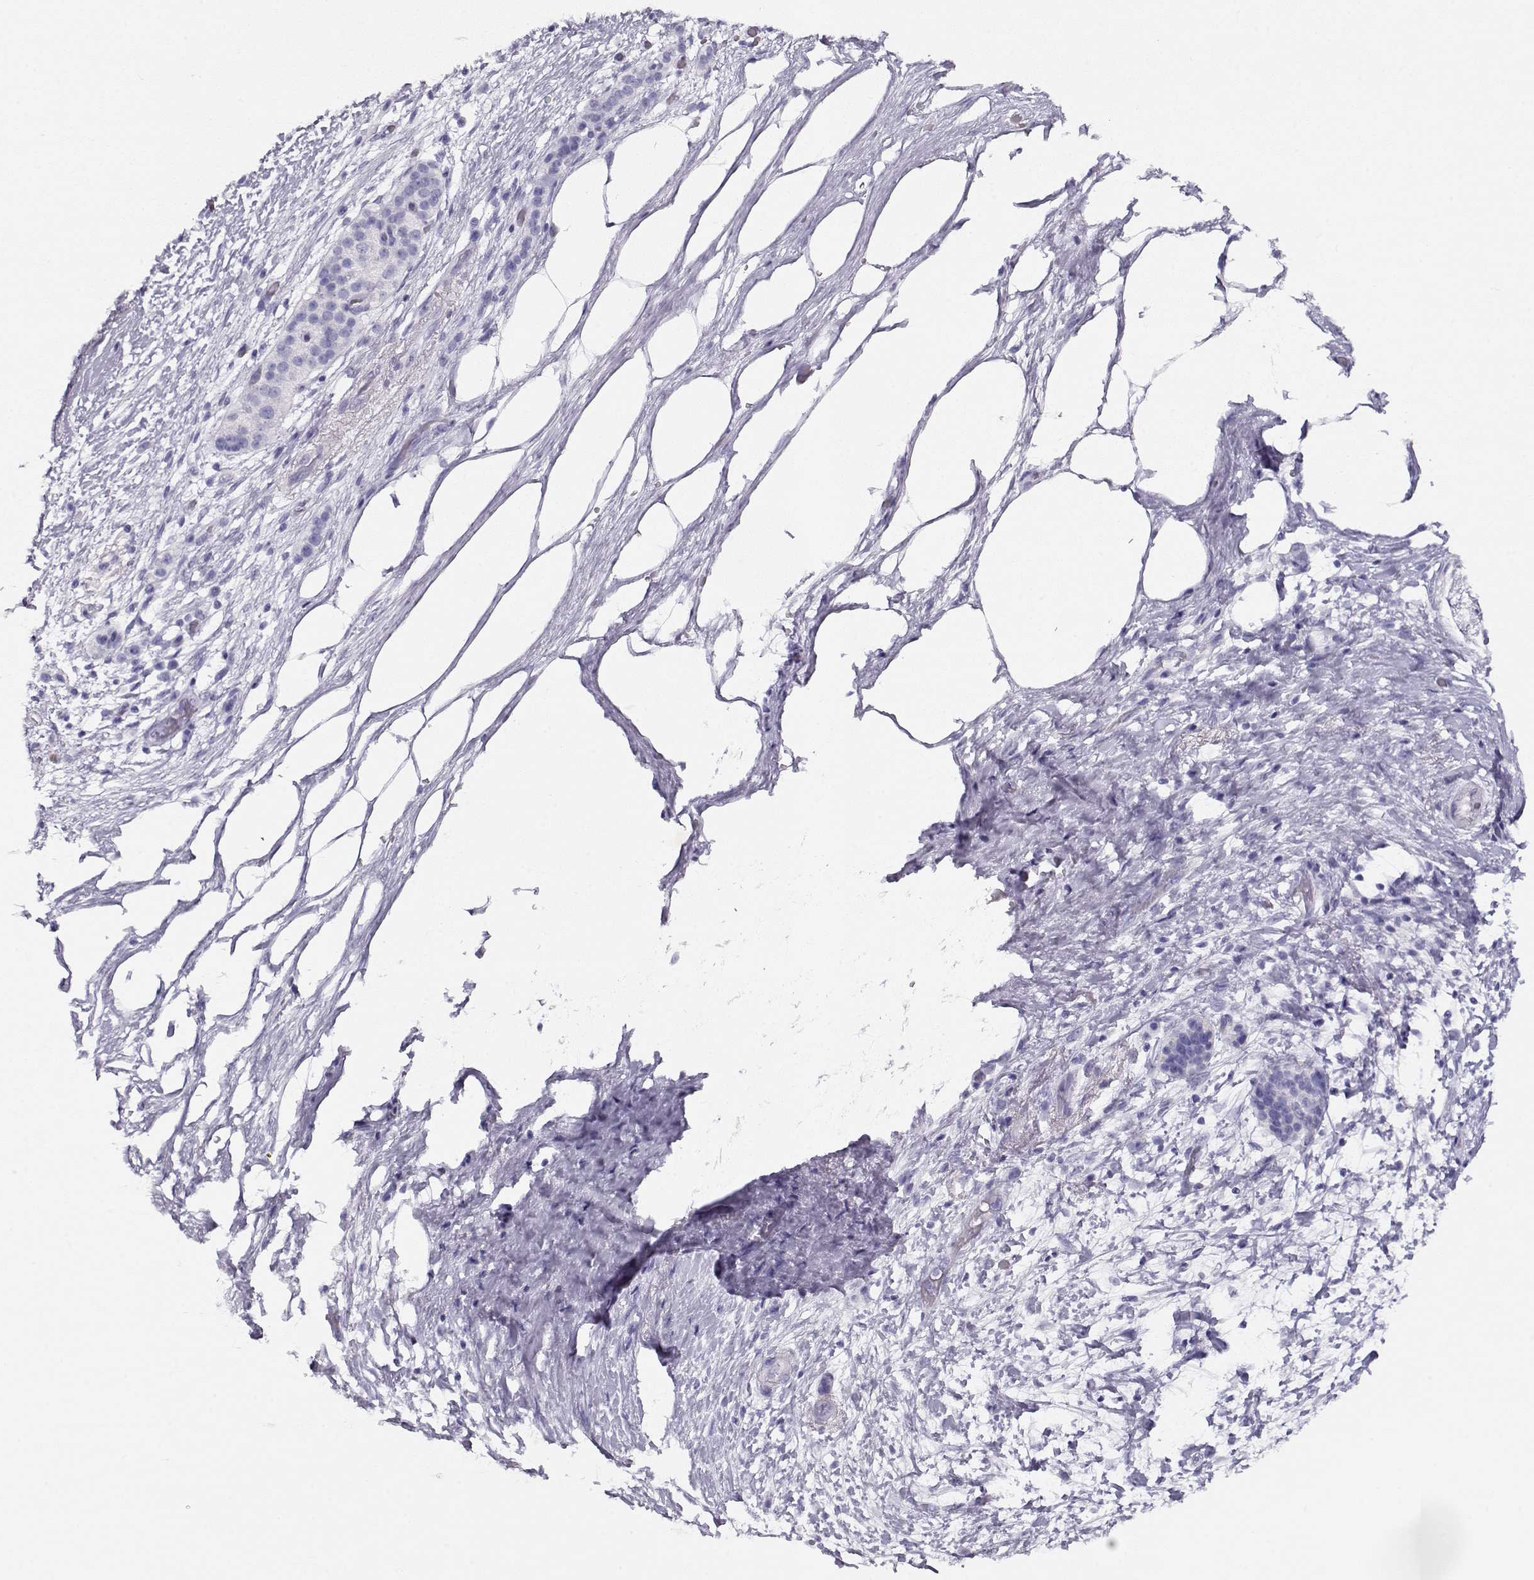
{"staining": {"intensity": "negative", "quantity": "none", "location": "none"}, "tissue": "pancreatic cancer", "cell_type": "Tumor cells", "image_type": "cancer", "snomed": [{"axis": "morphology", "description": "Adenocarcinoma, NOS"}, {"axis": "topography", "description": "Pancreas"}], "caption": "Immunohistochemistry (IHC) photomicrograph of pancreatic adenocarcinoma stained for a protein (brown), which displays no expression in tumor cells.", "gene": "ACTN2", "patient": {"sex": "female", "age": 72}}